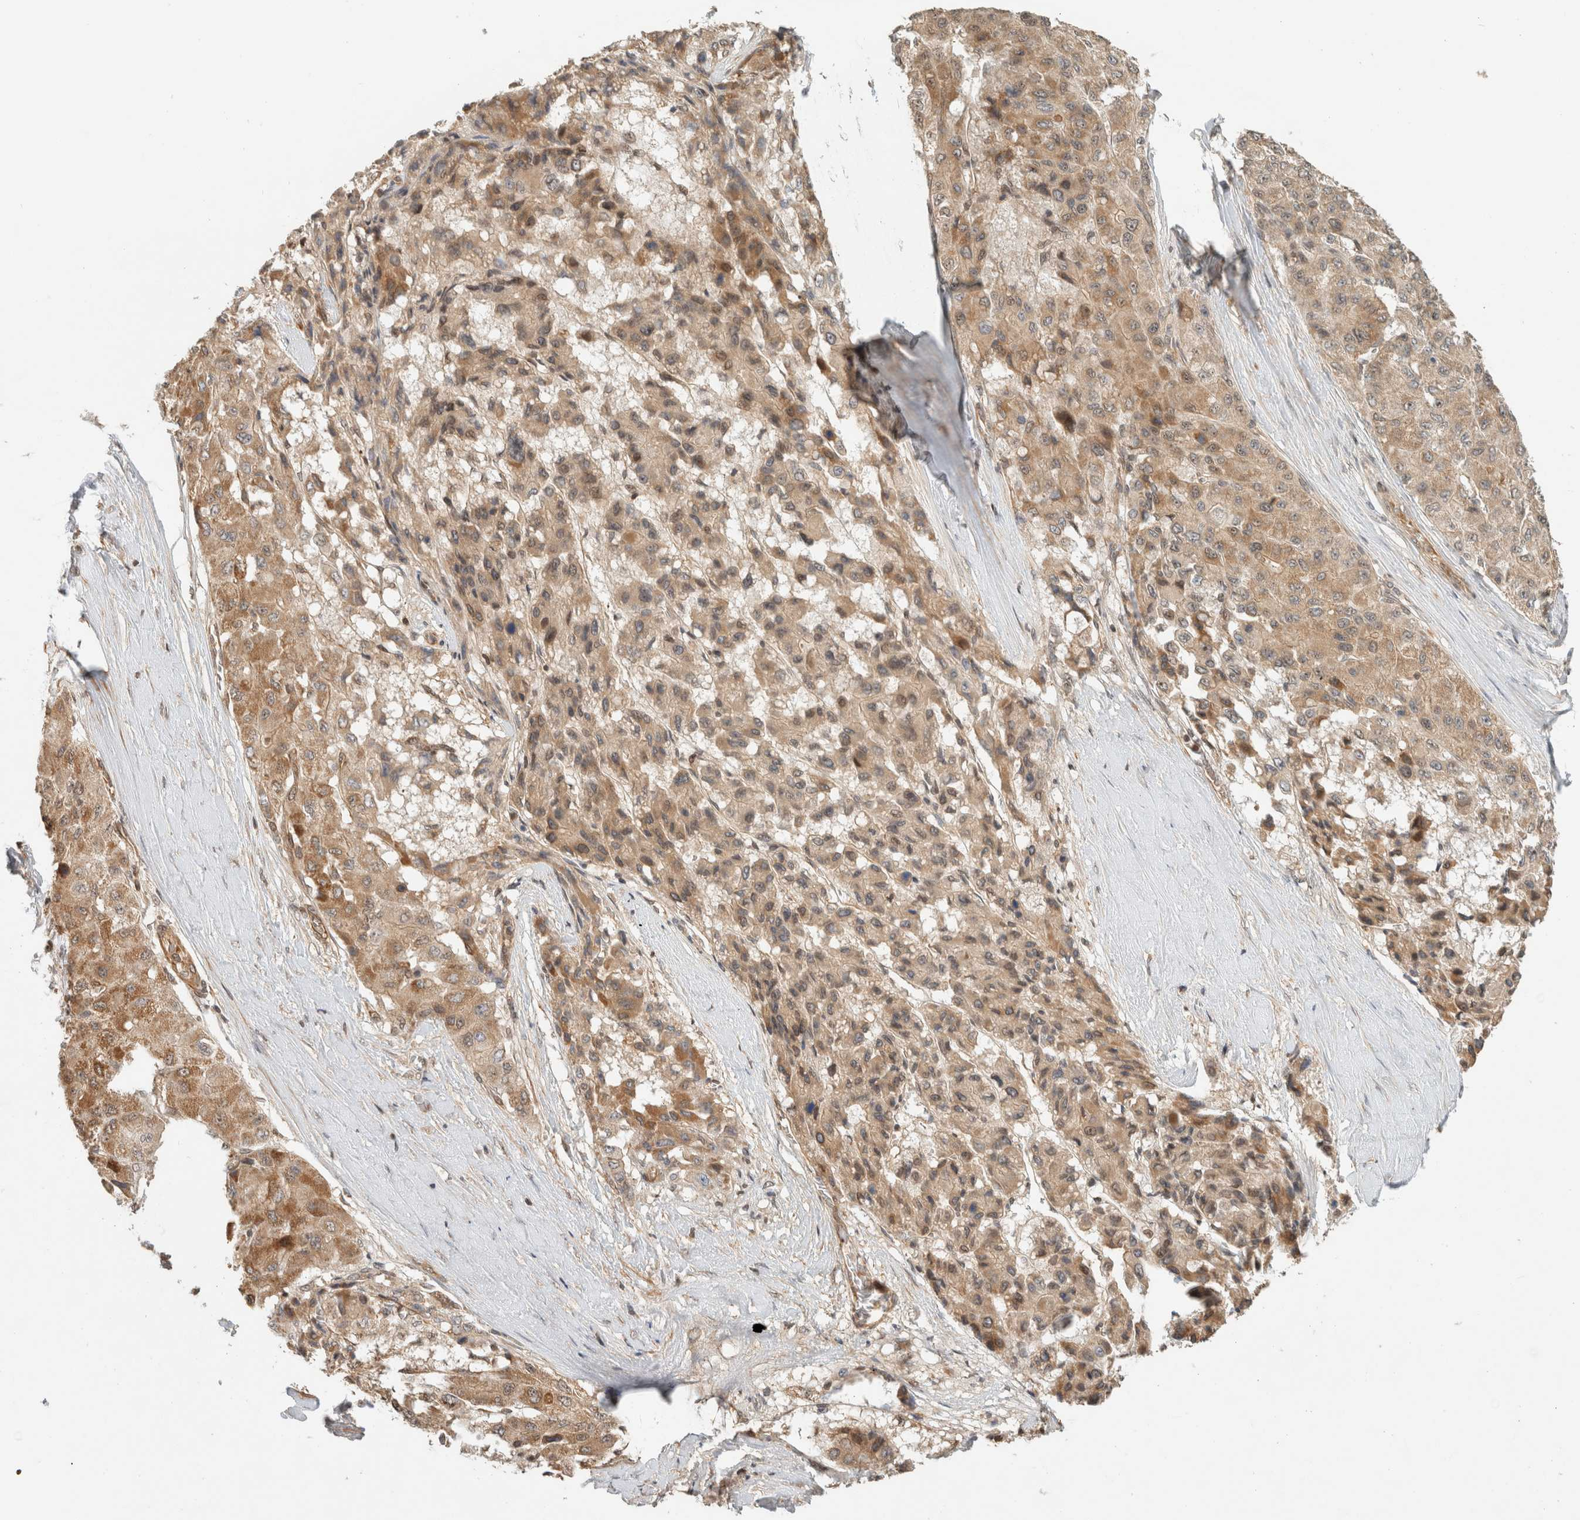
{"staining": {"intensity": "weak", "quantity": ">75%", "location": "cytoplasmic/membranous"}, "tissue": "liver cancer", "cell_type": "Tumor cells", "image_type": "cancer", "snomed": [{"axis": "morphology", "description": "Carcinoma, Hepatocellular, NOS"}, {"axis": "topography", "description": "Liver"}], "caption": "IHC image of human liver cancer (hepatocellular carcinoma) stained for a protein (brown), which reveals low levels of weak cytoplasmic/membranous expression in about >75% of tumor cells.", "gene": "CAAP1", "patient": {"sex": "male", "age": 80}}